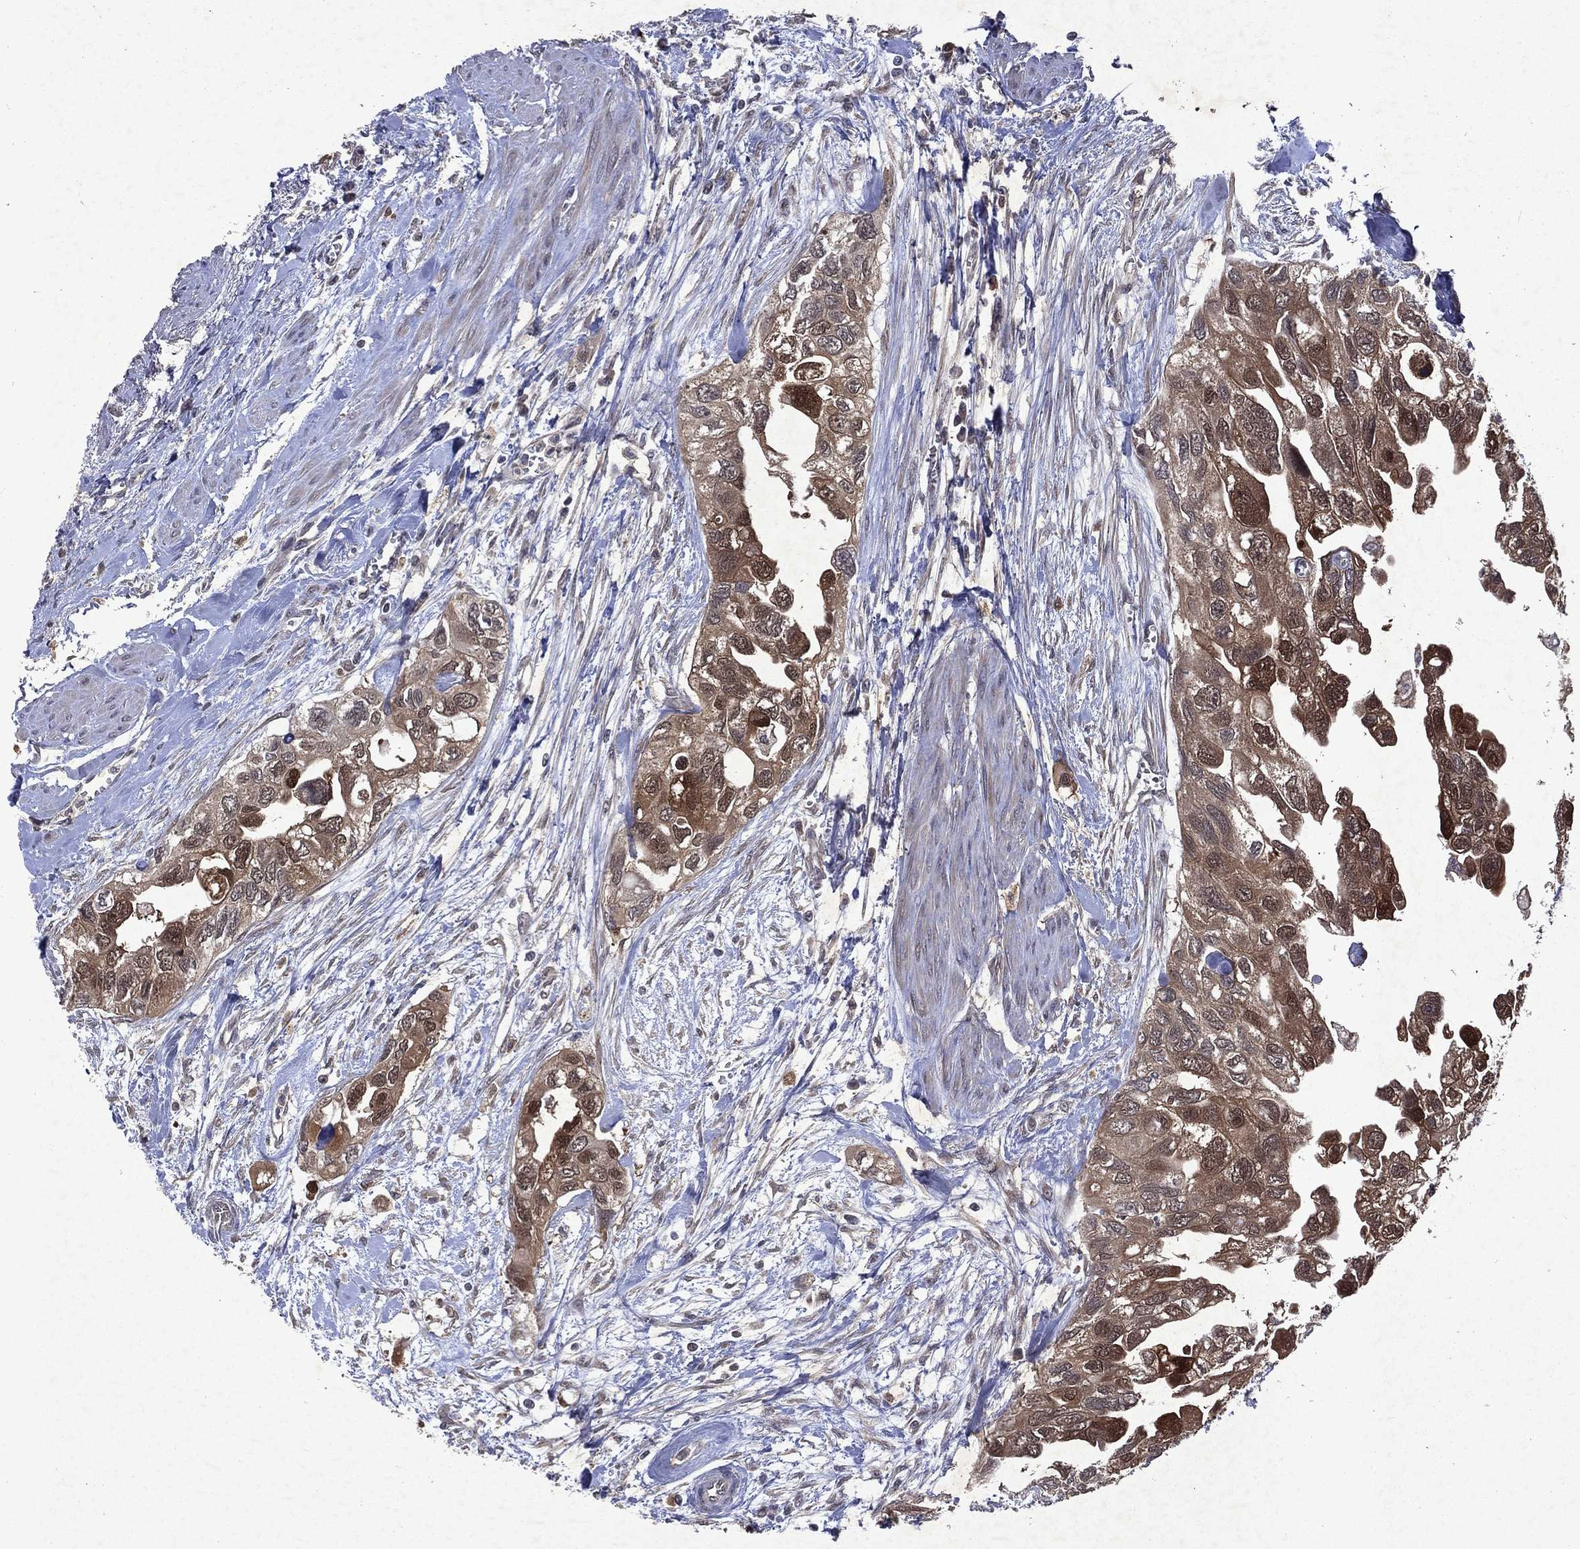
{"staining": {"intensity": "moderate", "quantity": ">75%", "location": "cytoplasmic/membranous"}, "tissue": "urothelial cancer", "cell_type": "Tumor cells", "image_type": "cancer", "snomed": [{"axis": "morphology", "description": "Urothelial carcinoma, High grade"}, {"axis": "topography", "description": "Urinary bladder"}], "caption": "IHC (DAB (3,3'-diaminobenzidine)) staining of urothelial cancer demonstrates moderate cytoplasmic/membranous protein positivity in approximately >75% of tumor cells.", "gene": "MTAP", "patient": {"sex": "male", "age": 59}}